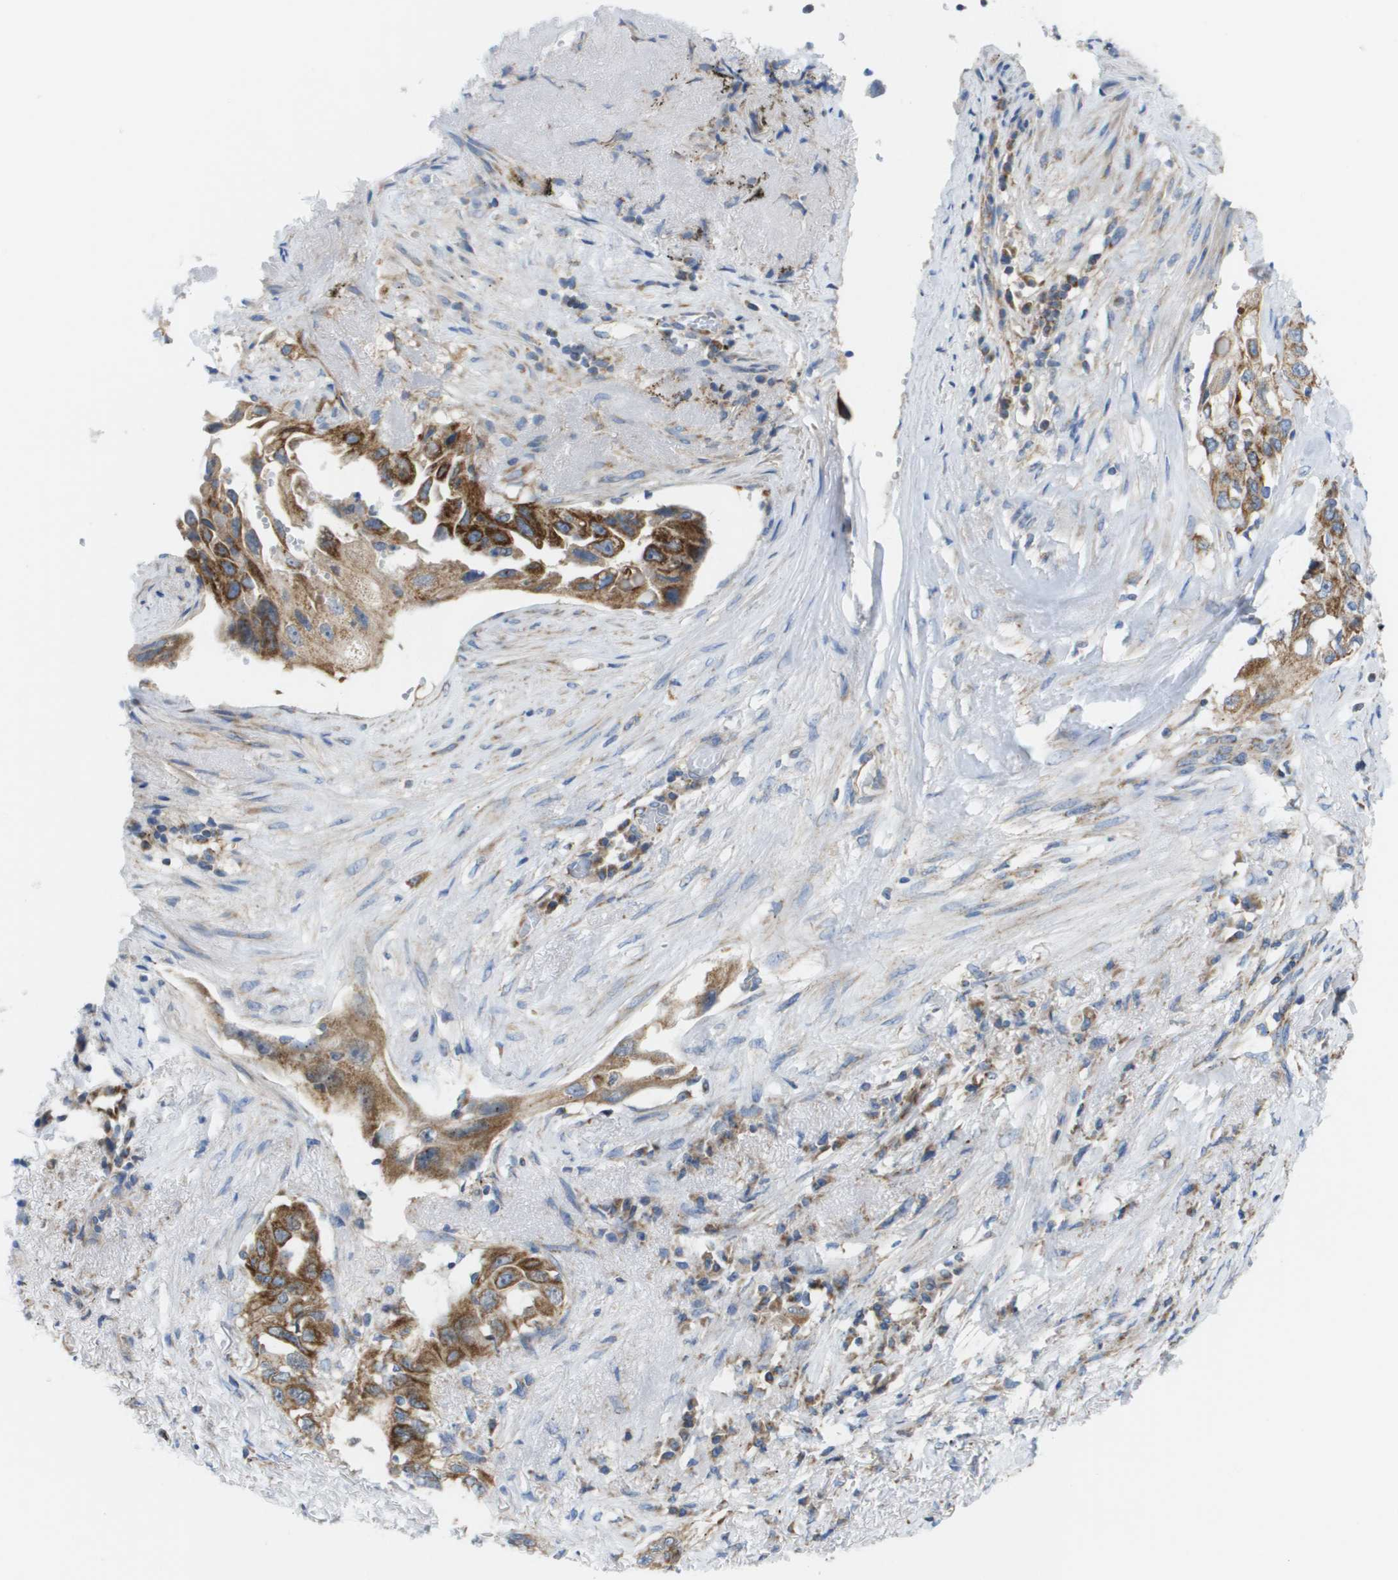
{"staining": {"intensity": "moderate", "quantity": ">75%", "location": "cytoplasmic/membranous"}, "tissue": "lung cancer", "cell_type": "Tumor cells", "image_type": "cancer", "snomed": [{"axis": "morphology", "description": "Adenocarcinoma, NOS"}, {"axis": "topography", "description": "Lung"}], "caption": "Immunohistochemical staining of human lung adenocarcinoma displays medium levels of moderate cytoplasmic/membranous expression in approximately >75% of tumor cells.", "gene": "FIS1", "patient": {"sex": "female", "age": 51}}